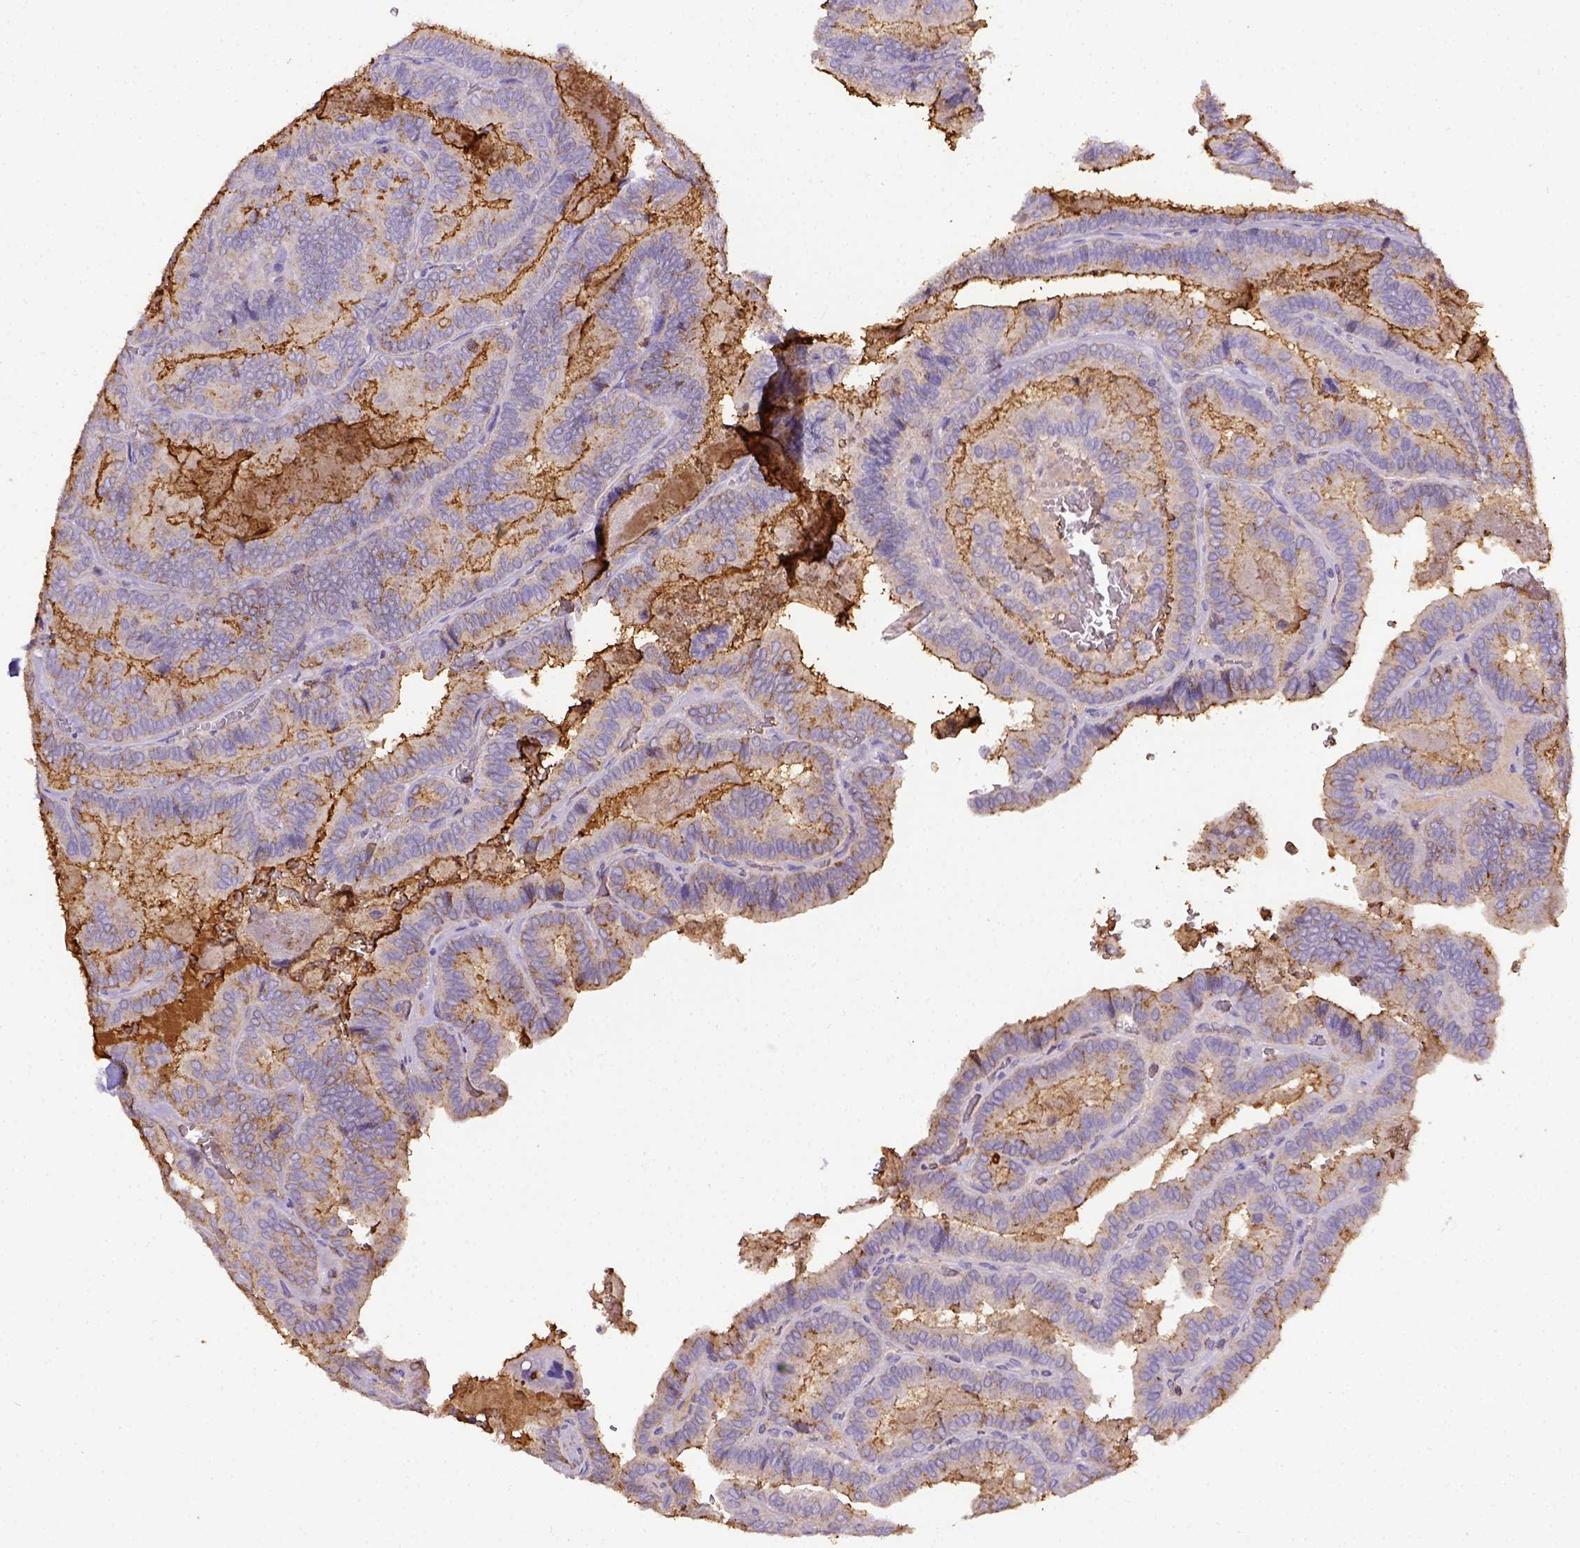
{"staining": {"intensity": "negative", "quantity": "none", "location": "none"}, "tissue": "thyroid cancer", "cell_type": "Tumor cells", "image_type": "cancer", "snomed": [{"axis": "morphology", "description": "Papillary adenocarcinoma, NOS"}, {"axis": "topography", "description": "Thyroid gland"}], "caption": "Thyroid cancer (papillary adenocarcinoma) stained for a protein using immunohistochemistry (IHC) displays no expression tumor cells.", "gene": "B3GAT1", "patient": {"sex": "female", "age": 75}}